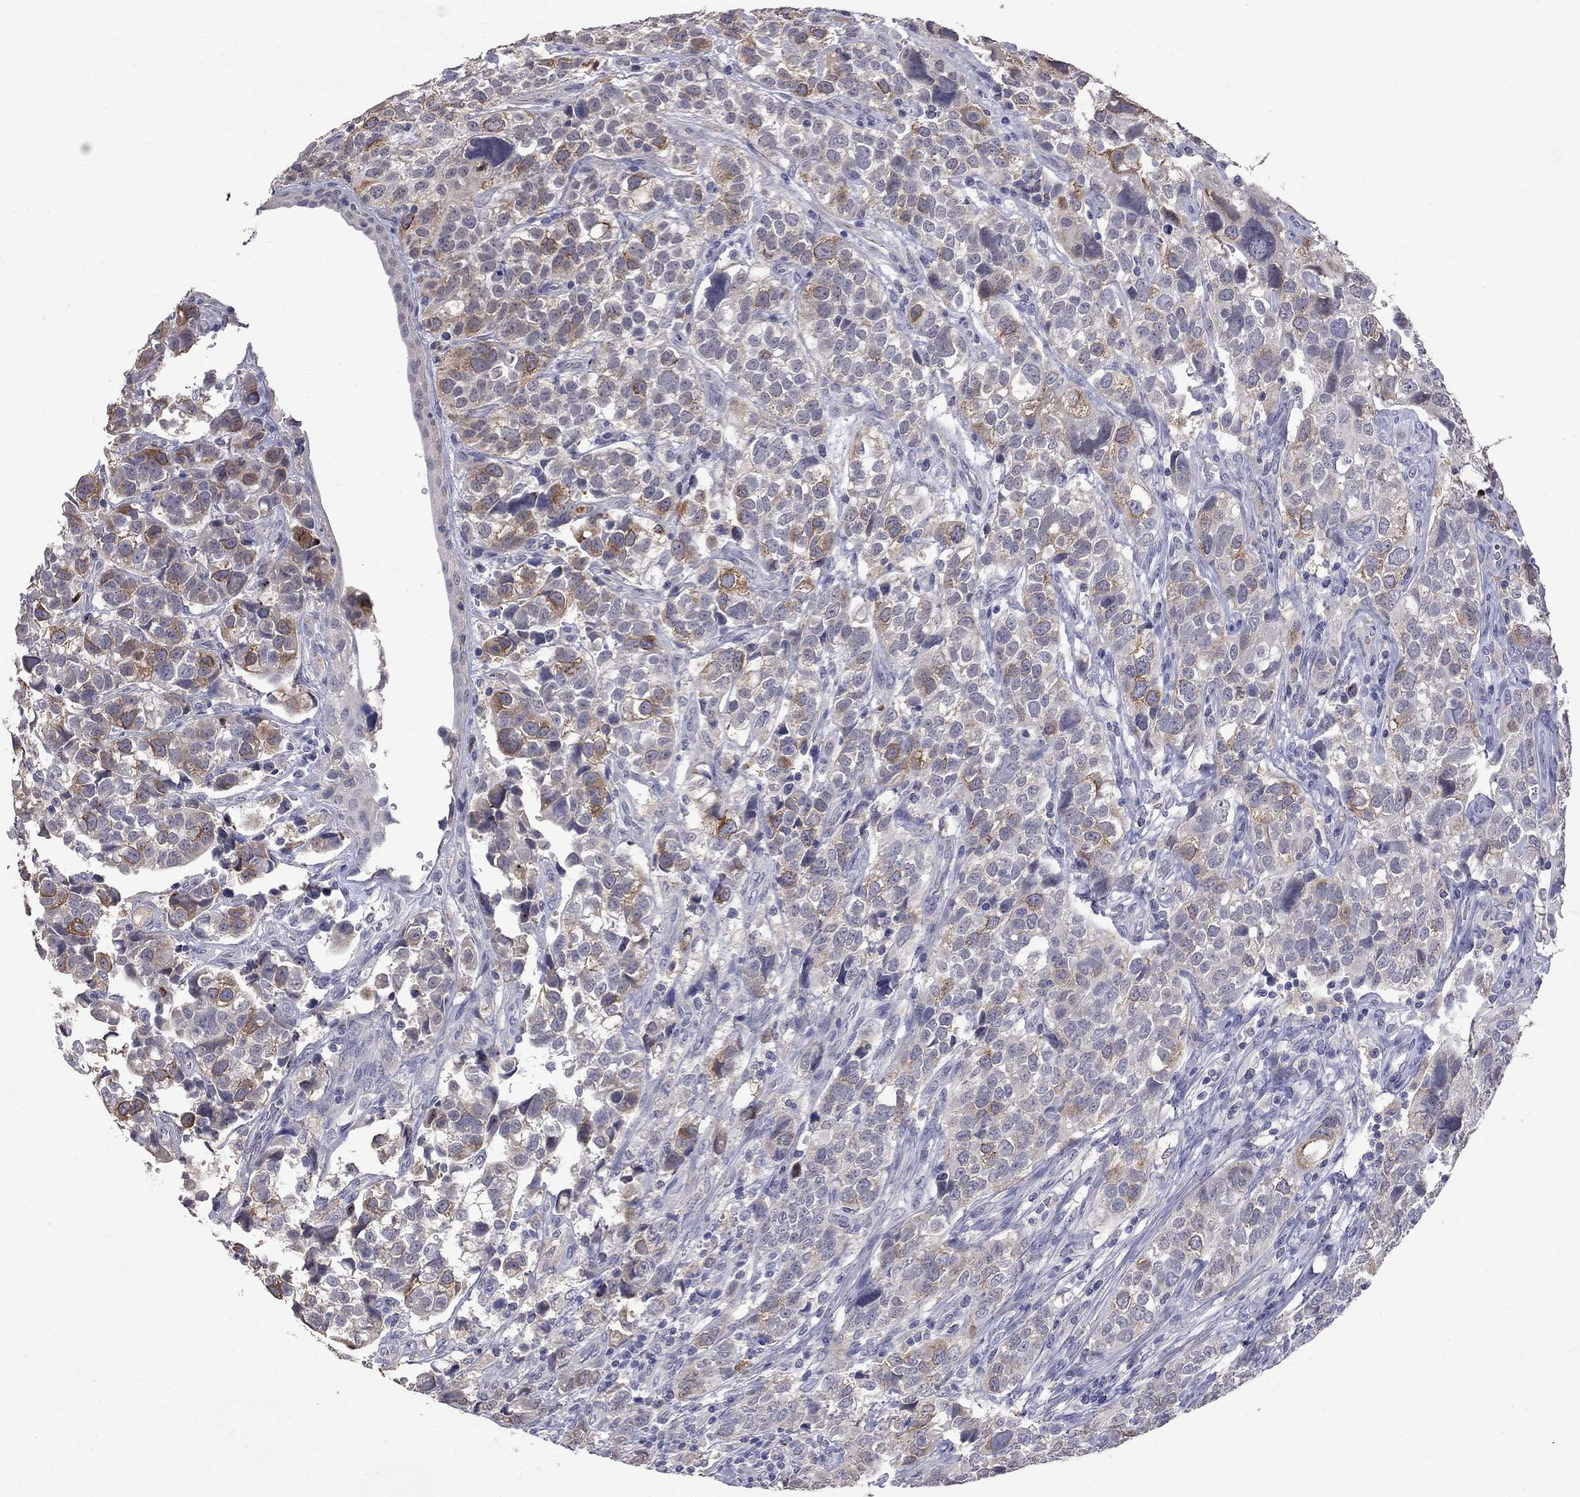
{"staining": {"intensity": "moderate", "quantity": "<25%", "location": "cytoplasmic/membranous"}, "tissue": "urothelial cancer", "cell_type": "Tumor cells", "image_type": "cancer", "snomed": [{"axis": "morphology", "description": "Urothelial carcinoma, High grade"}, {"axis": "topography", "description": "Urinary bladder"}], "caption": "Immunohistochemistry (IHC) of human urothelial carcinoma (high-grade) shows low levels of moderate cytoplasmic/membranous positivity in approximately <25% of tumor cells.", "gene": "CKAP2", "patient": {"sex": "female", "age": 58}}